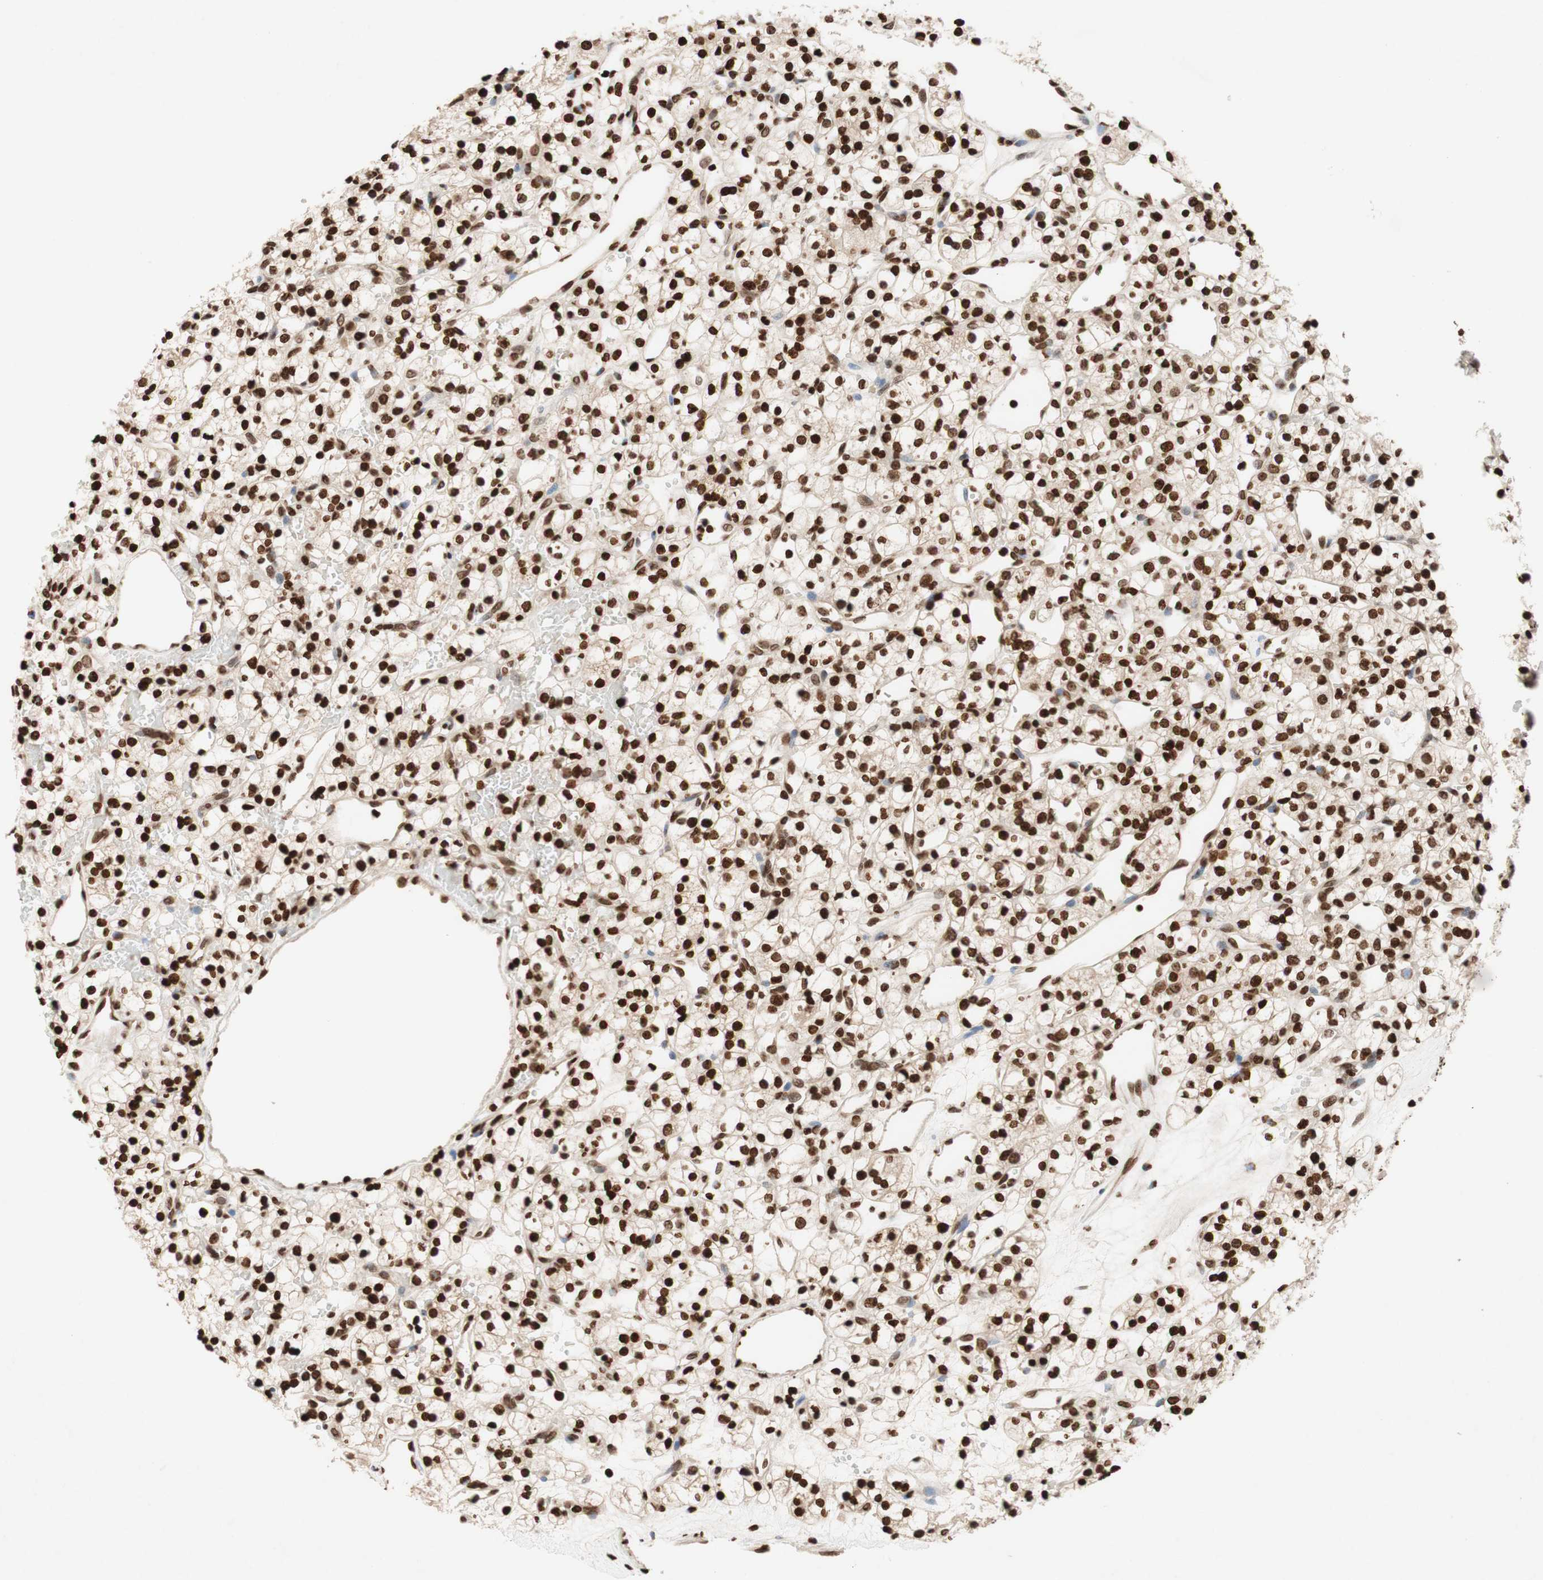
{"staining": {"intensity": "strong", "quantity": ">75%", "location": "nuclear"}, "tissue": "renal cancer", "cell_type": "Tumor cells", "image_type": "cancer", "snomed": [{"axis": "morphology", "description": "Adenocarcinoma, NOS"}, {"axis": "topography", "description": "Kidney"}], "caption": "This histopathology image shows immunohistochemistry staining of renal cancer, with high strong nuclear positivity in approximately >75% of tumor cells.", "gene": "NCOA3", "patient": {"sex": "female", "age": 60}}